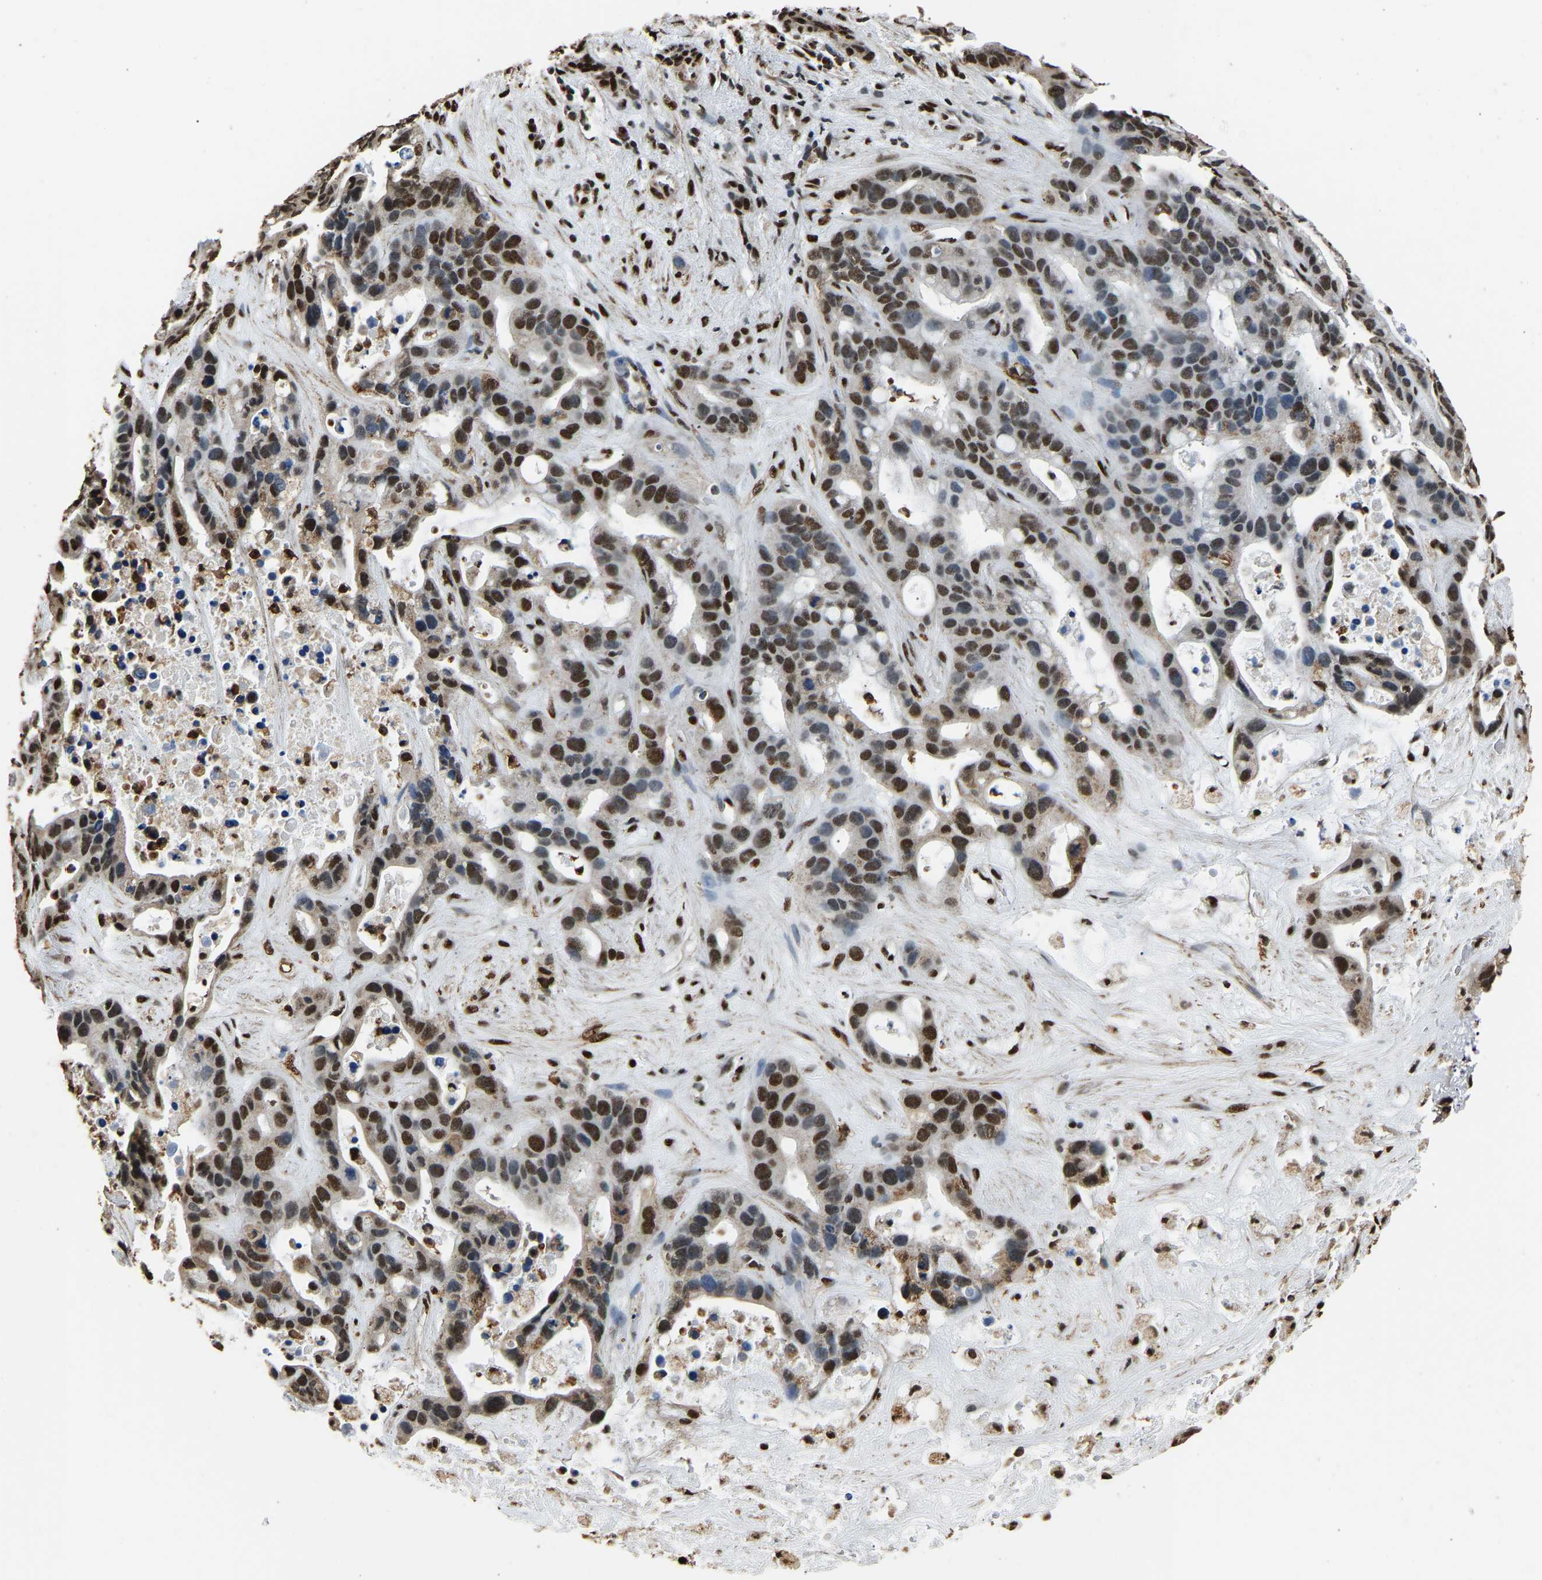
{"staining": {"intensity": "strong", "quantity": ">75%", "location": "nuclear"}, "tissue": "liver cancer", "cell_type": "Tumor cells", "image_type": "cancer", "snomed": [{"axis": "morphology", "description": "Cholangiocarcinoma"}, {"axis": "topography", "description": "Liver"}], "caption": "Immunohistochemical staining of liver cholangiocarcinoma shows high levels of strong nuclear protein expression in about >75% of tumor cells.", "gene": "SAFB", "patient": {"sex": "female", "age": 65}}